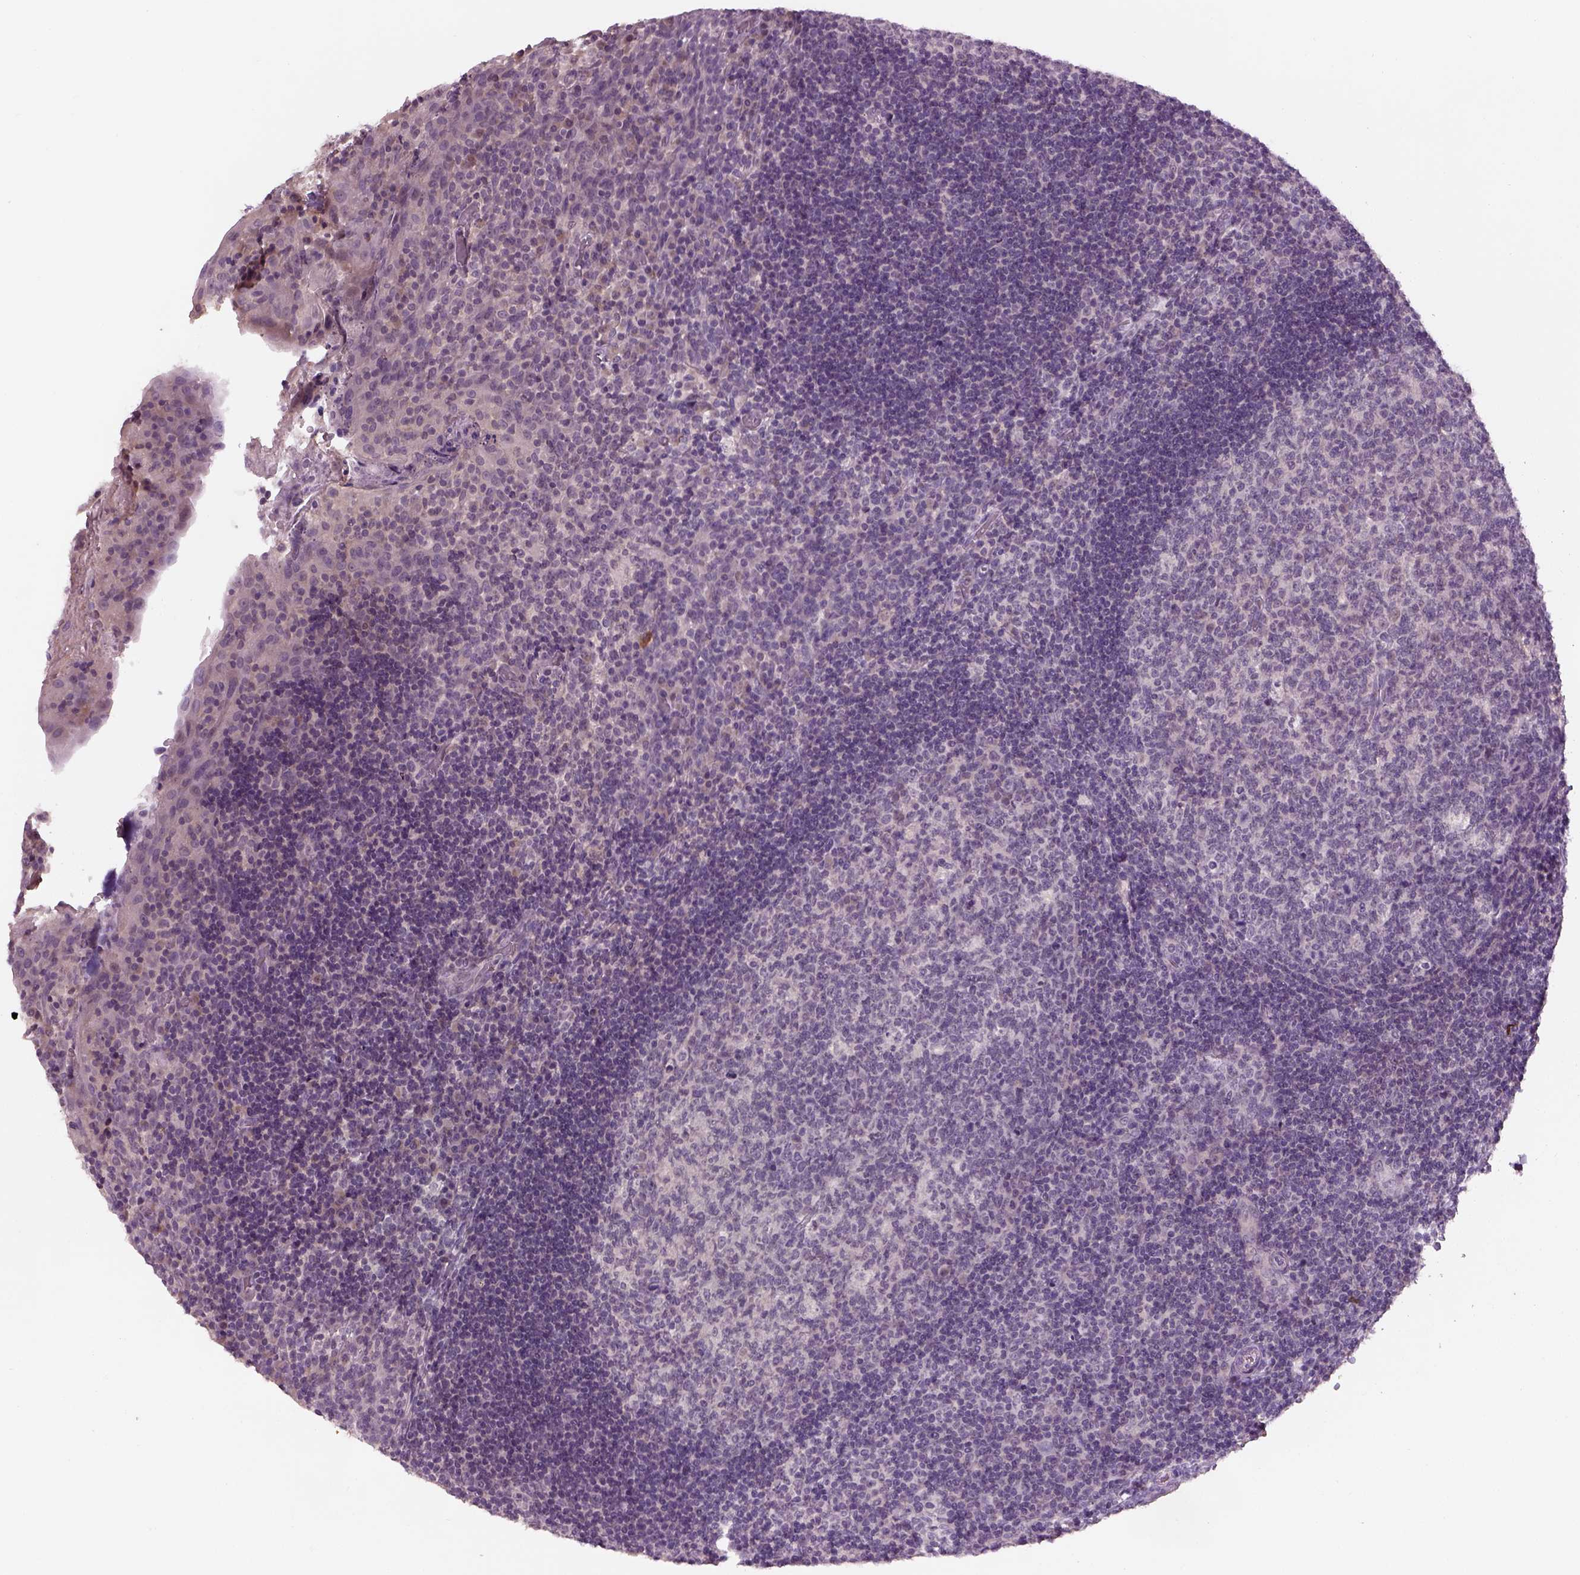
{"staining": {"intensity": "negative", "quantity": "none", "location": "none"}, "tissue": "tonsil", "cell_type": "Germinal center cells", "image_type": "normal", "snomed": [{"axis": "morphology", "description": "Normal tissue, NOS"}, {"axis": "topography", "description": "Tonsil"}], "caption": "Tonsil was stained to show a protein in brown. There is no significant staining in germinal center cells. (Stains: DAB (3,3'-diaminobenzidine) immunohistochemistry with hematoxylin counter stain, Microscopy: brightfield microscopy at high magnification).", "gene": "GDNF", "patient": {"sex": "male", "age": 17}}